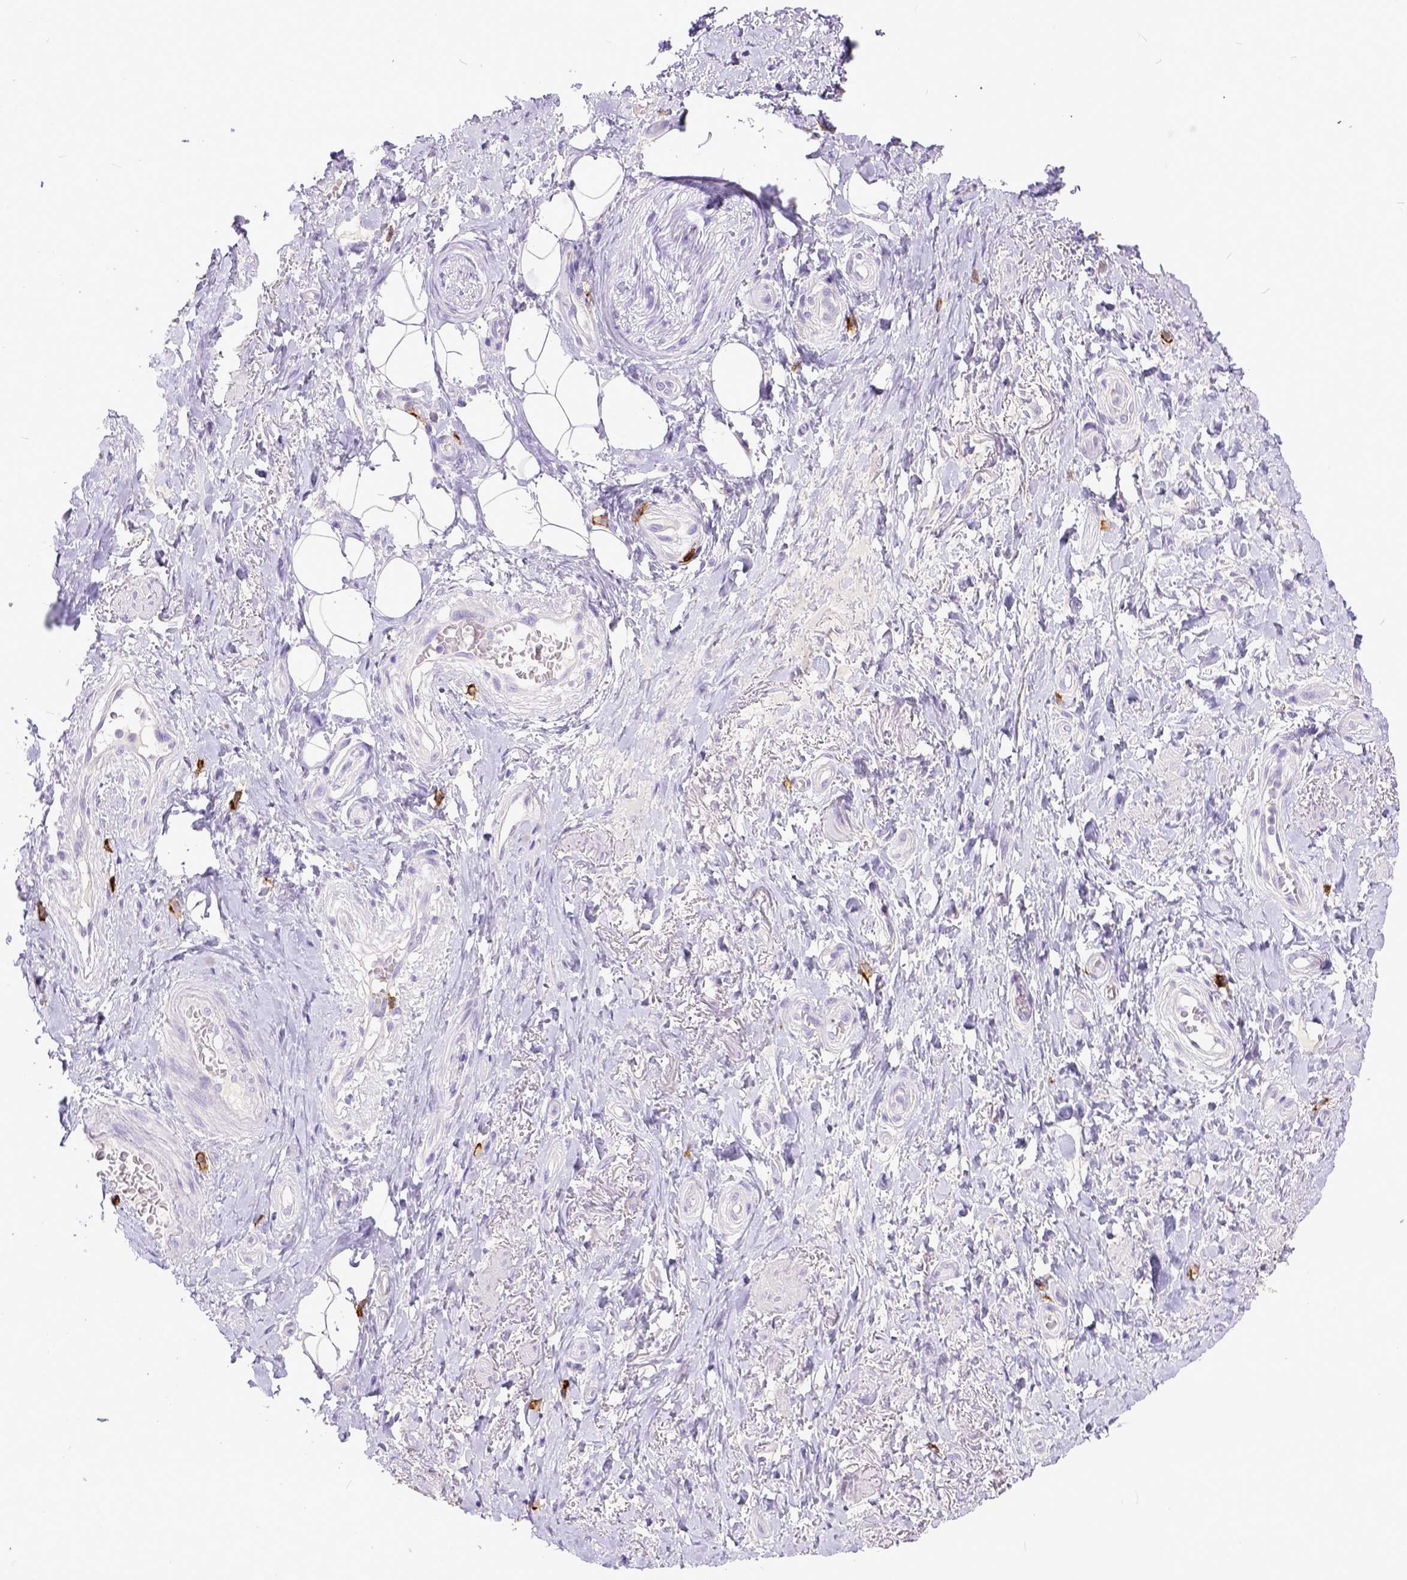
{"staining": {"intensity": "negative", "quantity": "none", "location": "none"}, "tissue": "adipose tissue", "cell_type": "Adipocytes", "image_type": "normal", "snomed": [{"axis": "morphology", "description": "Normal tissue, NOS"}, {"axis": "topography", "description": "Anal"}, {"axis": "topography", "description": "Peripheral nerve tissue"}], "caption": "High power microscopy image of an immunohistochemistry image of unremarkable adipose tissue, revealing no significant staining in adipocytes. Nuclei are stained in blue.", "gene": "KIT", "patient": {"sex": "male", "age": 53}}